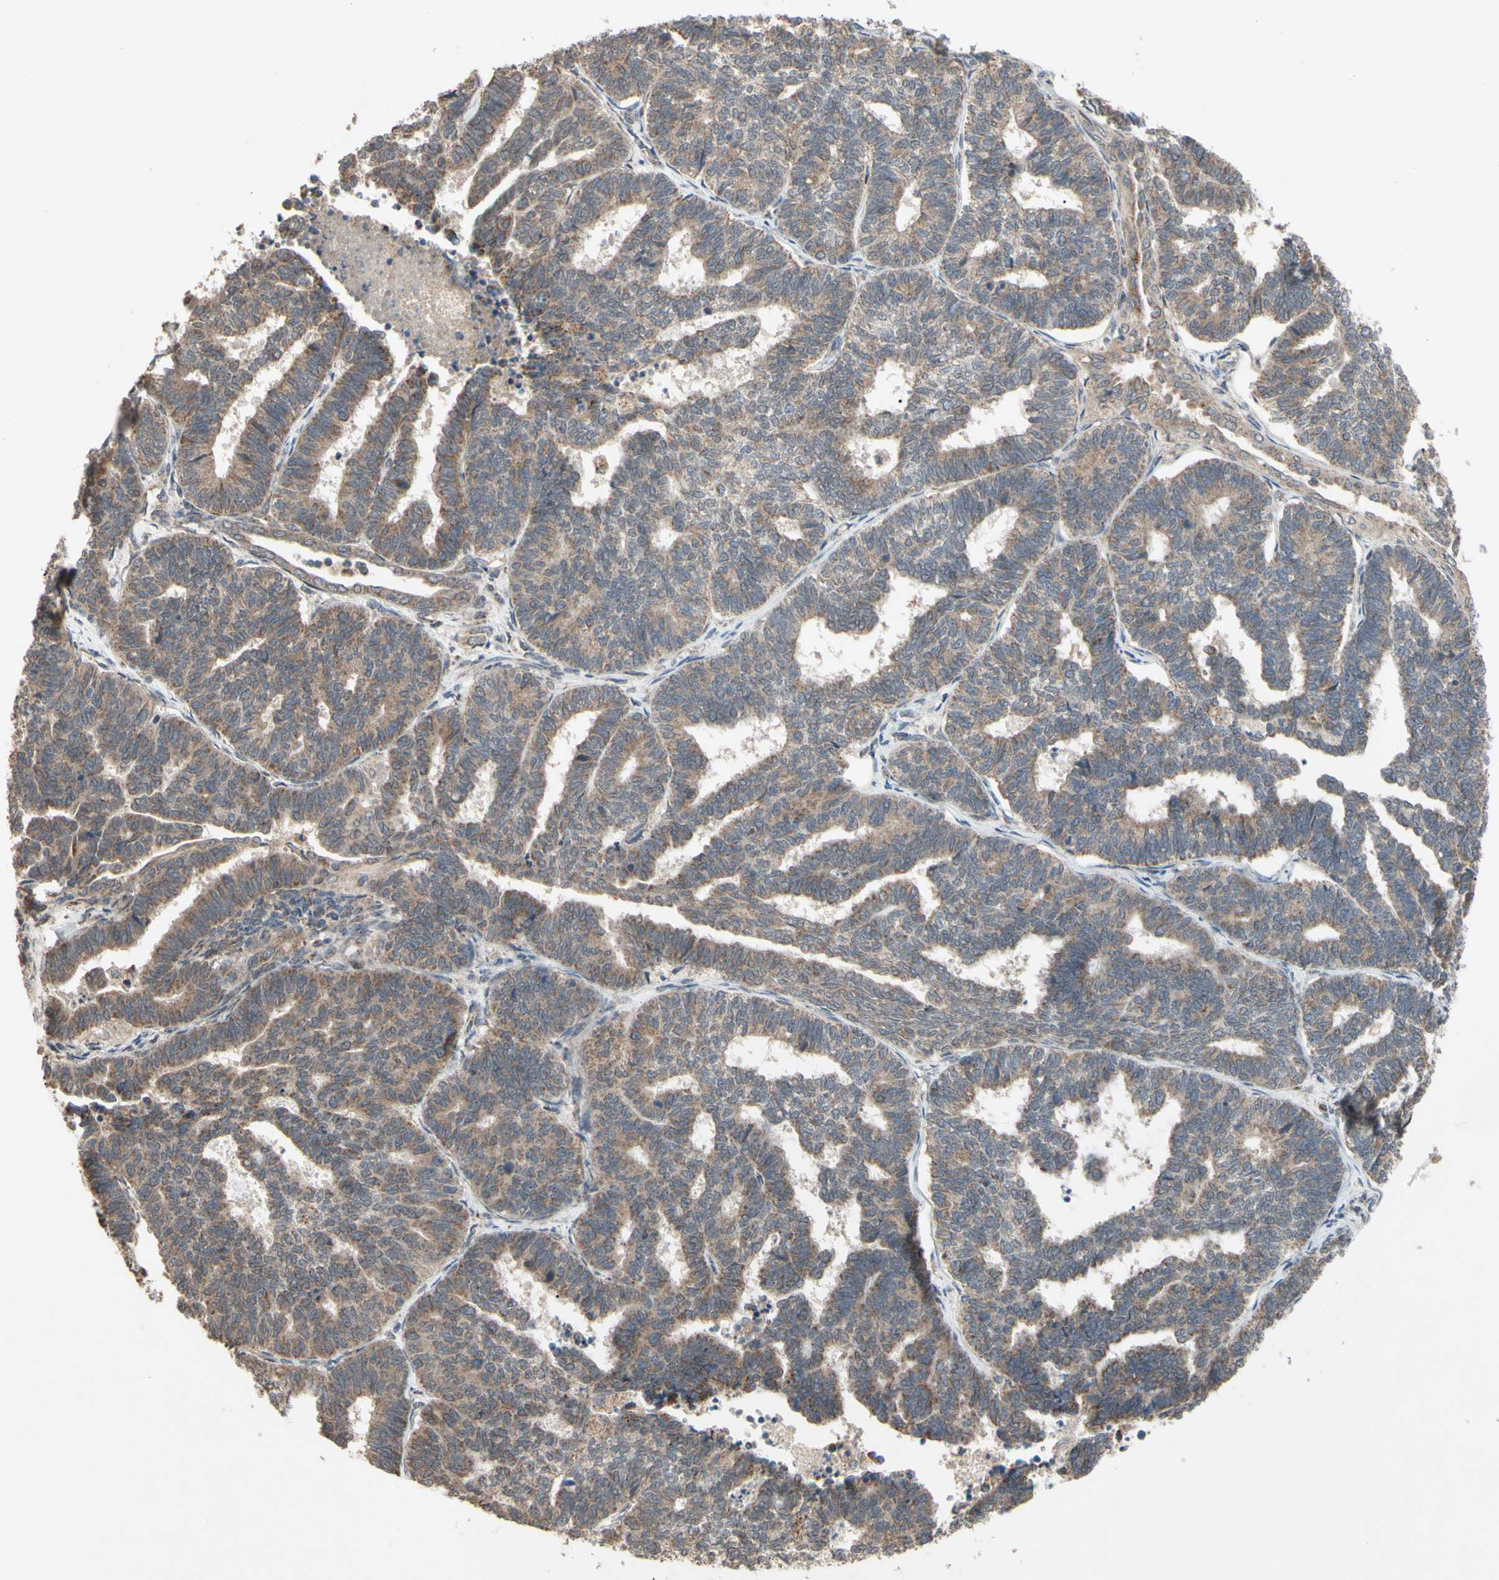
{"staining": {"intensity": "weak", "quantity": ">75%", "location": "cytoplasmic/membranous"}, "tissue": "endometrial cancer", "cell_type": "Tumor cells", "image_type": "cancer", "snomed": [{"axis": "morphology", "description": "Adenocarcinoma, NOS"}, {"axis": "topography", "description": "Endometrium"}], "caption": "IHC (DAB) staining of endometrial adenocarcinoma exhibits weak cytoplasmic/membranous protein positivity in about >75% of tumor cells.", "gene": "CD164", "patient": {"sex": "female", "age": 70}}